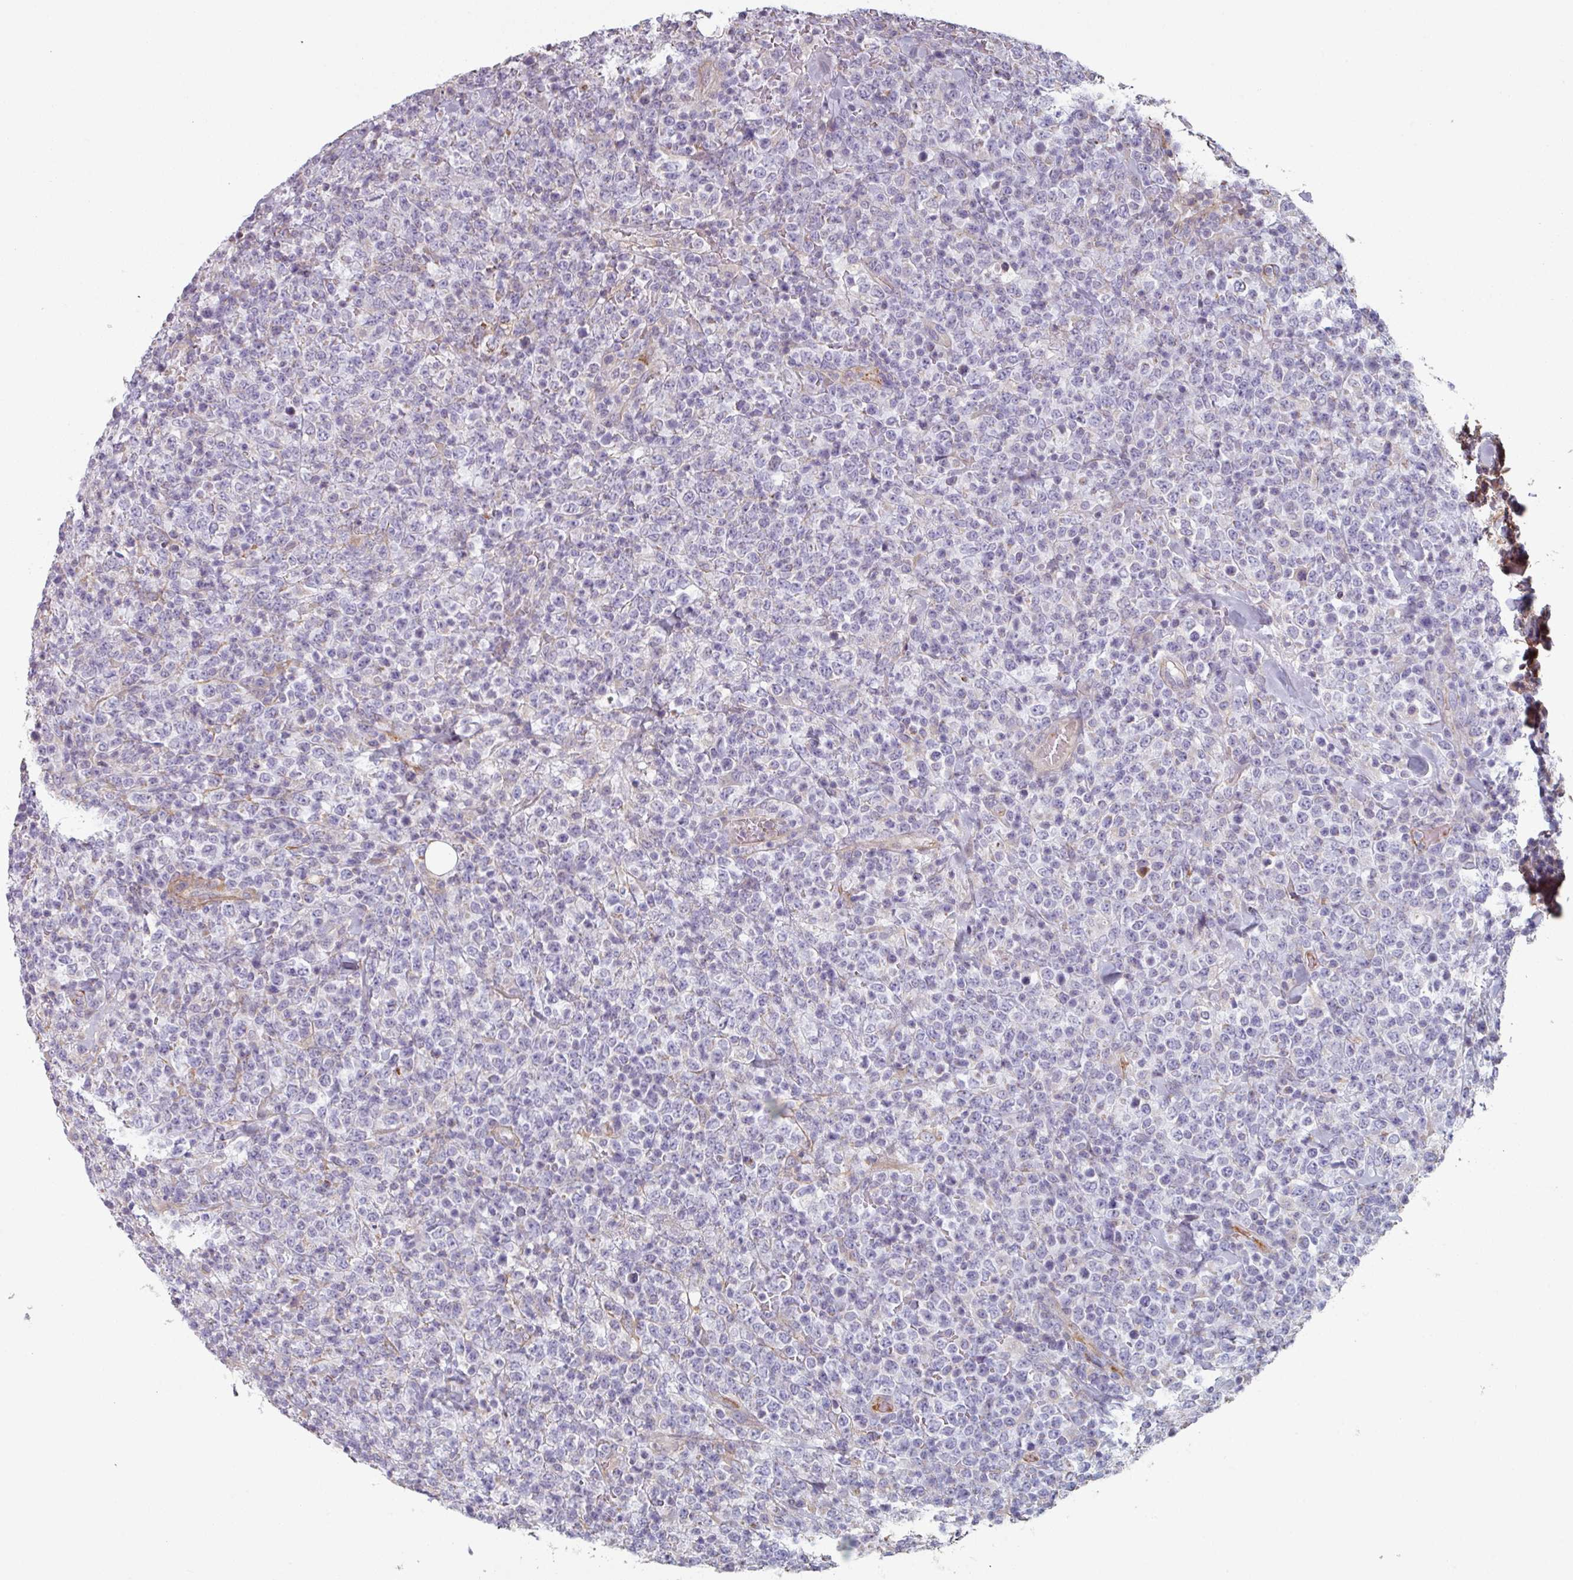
{"staining": {"intensity": "negative", "quantity": "none", "location": "none"}, "tissue": "lymphoma", "cell_type": "Tumor cells", "image_type": "cancer", "snomed": [{"axis": "morphology", "description": "Malignant lymphoma, non-Hodgkin's type, High grade"}, {"axis": "topography", "description": "Colon"}], "caption": "Human high-grade malignant lymphoma, non-Hodgkin's type stained for a protein using IHC reveals no expression in tumor cells.", "gene": "GSTA4", "patient": {"sex": "female", "age": 53}}